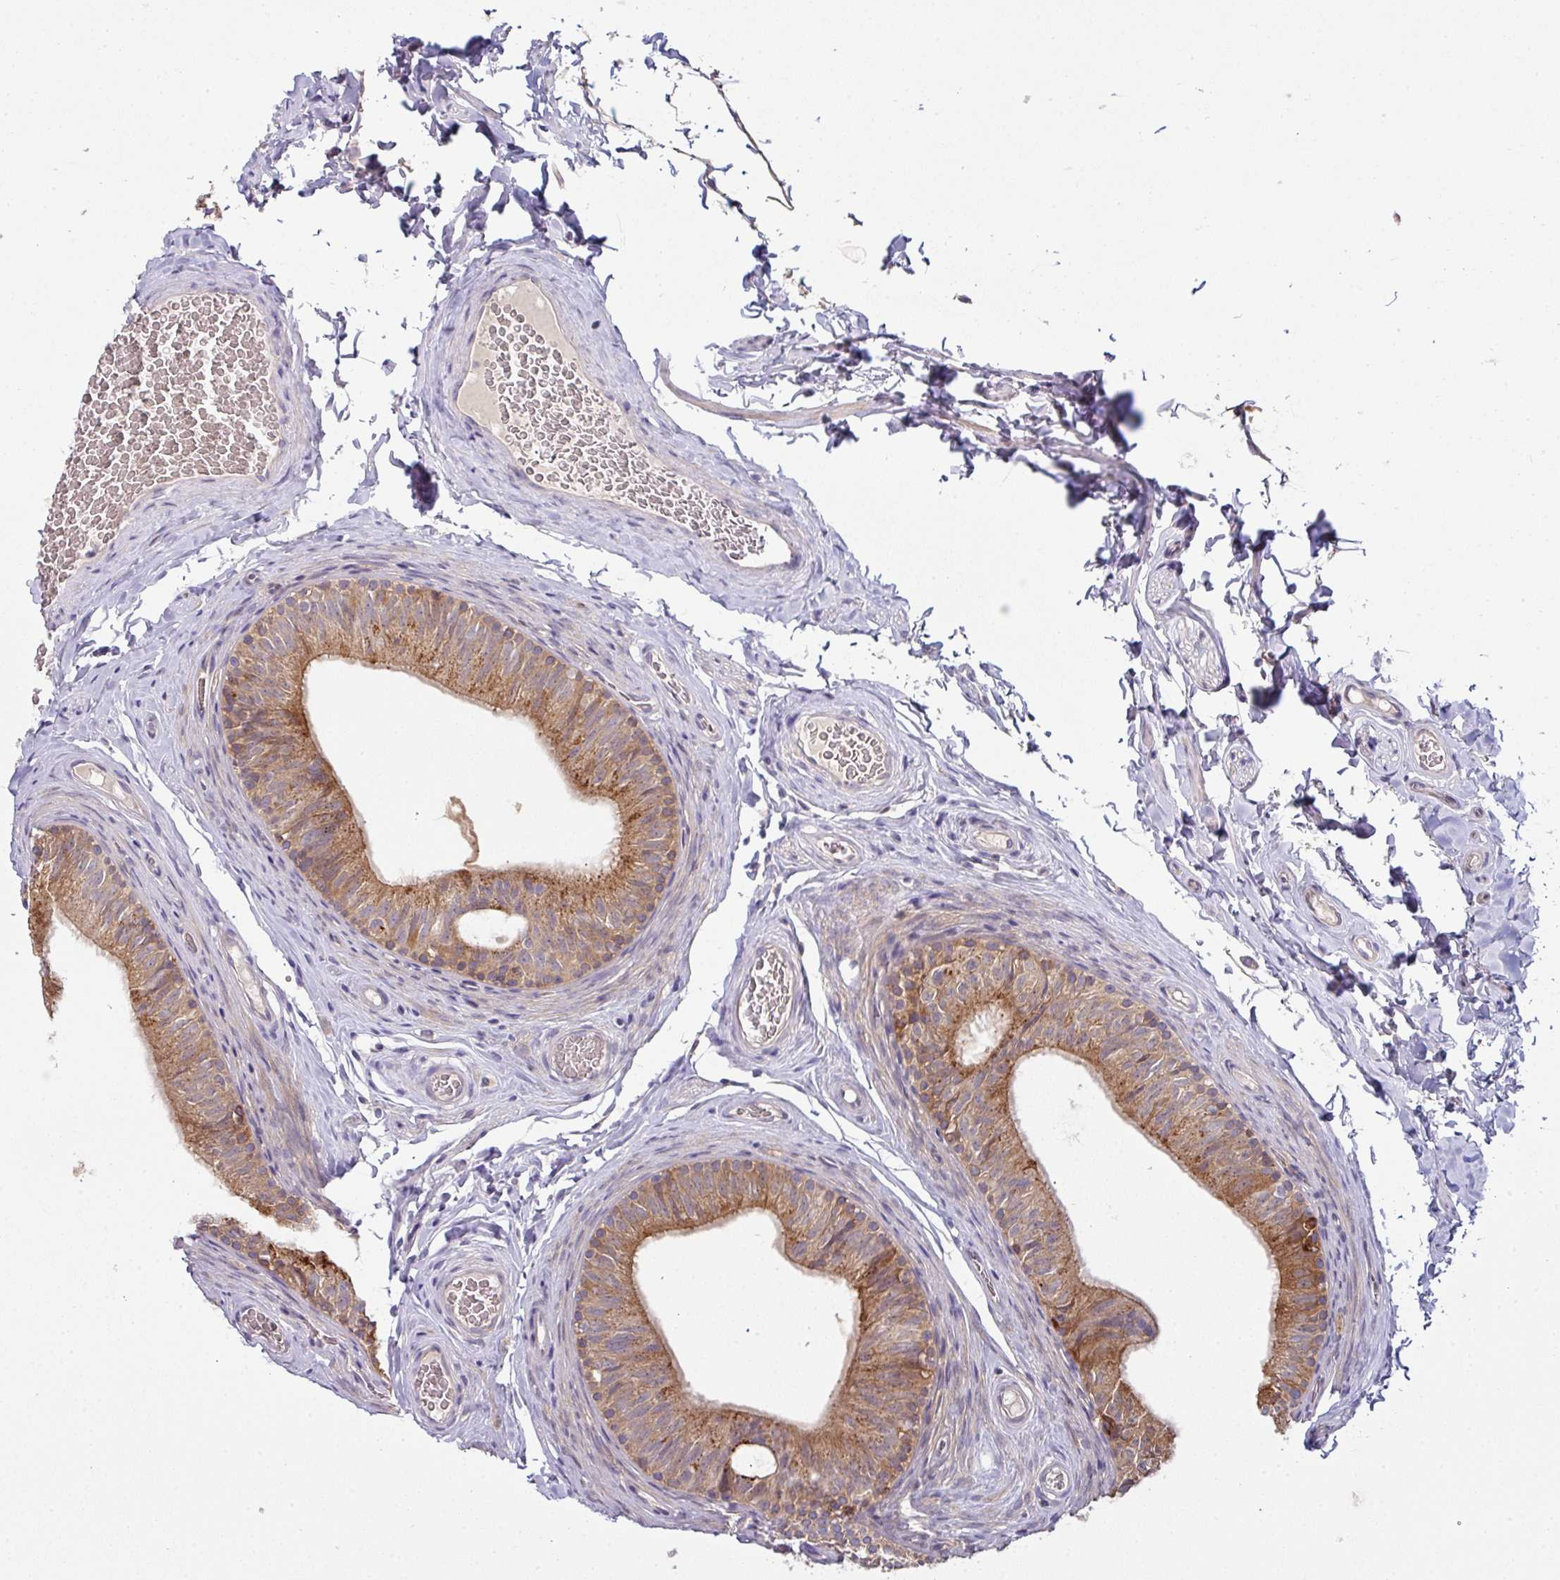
{"staining": {"intensity": "strong", "quantity": "25%-75%", "location": "cytoplasmic/membranous"}, "tissue": "epididymis", "cell_type": "Glandular cells", "image_type": "normal", "snomed": [{"axis": "morphology", "description": "Normal tissue, NOS"}, {"axis": "topography", "description": "Epididymis"}], "caption": "Protein expression analysis of unremarkable epididymis demonstrates strong cytoplasmic/membranous expression in approximately 25%-75% of glandular cells. Using DAB (brown) and hematoxylin (blue) stains, captured at high magnification using brightfield microscopy.", "gene": "SLAMF6", "patient": {"sex": "male", "age": 34}}